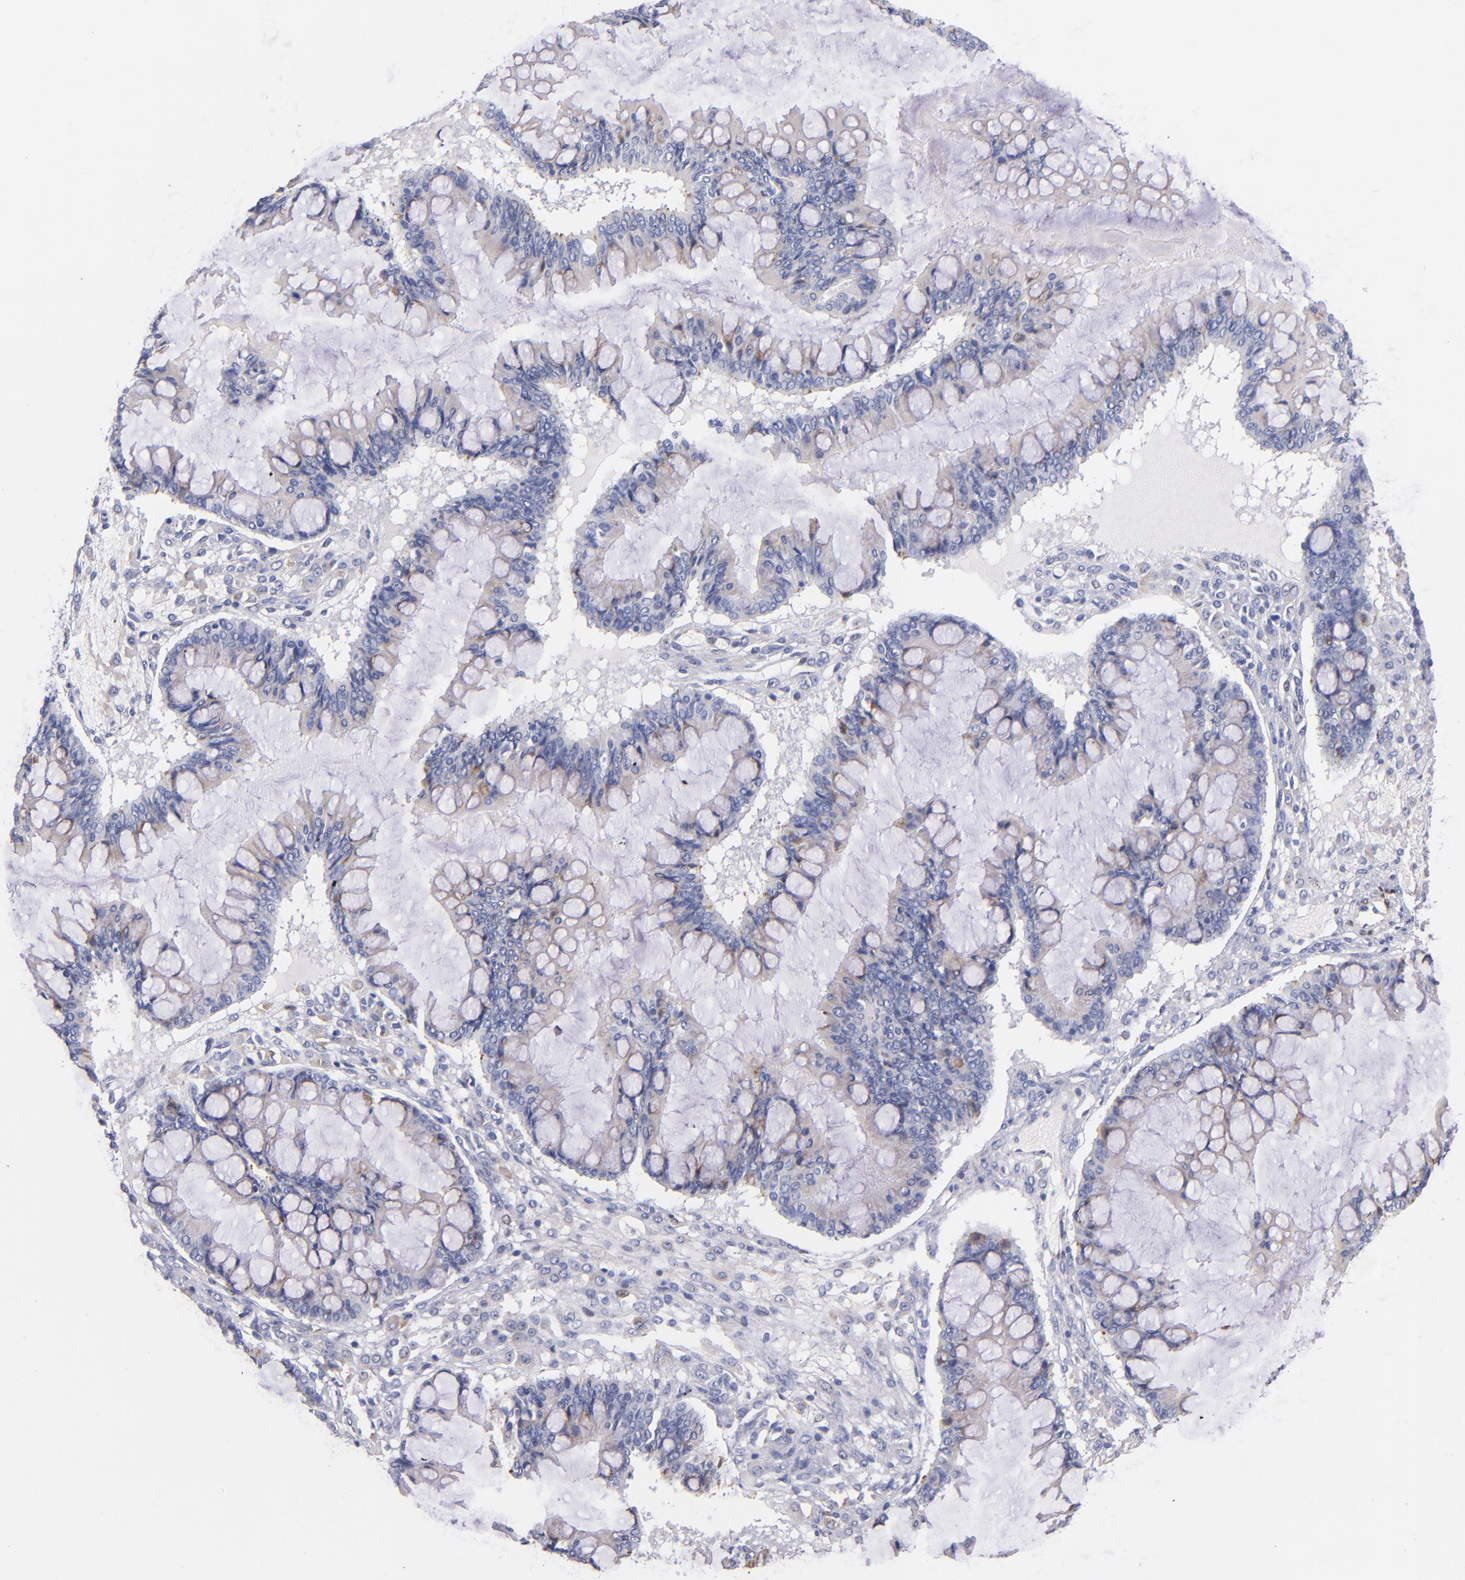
{"staining": {"intensity": "negative", "quantity": "none", "location": "none"}, "tissue": "ovarian cancer", "cell_type": "Tumor cells", "image_type": "cancer", "snomed": [{"axis": "morphology", "description": "Cystadenocarcinoma, mucinous, NOS"}, {"axis": "topography", "description": "Ovary"}], "caption": "A photomicrograph of ovarian cancer stained for a protein demonstrates no brown staining in tumor cells. (Immunohistochemistry (ihc), brightfield microscopy, high magnification).", "gene": "SRF", "patient": {"sex": "female", "age": 73}}